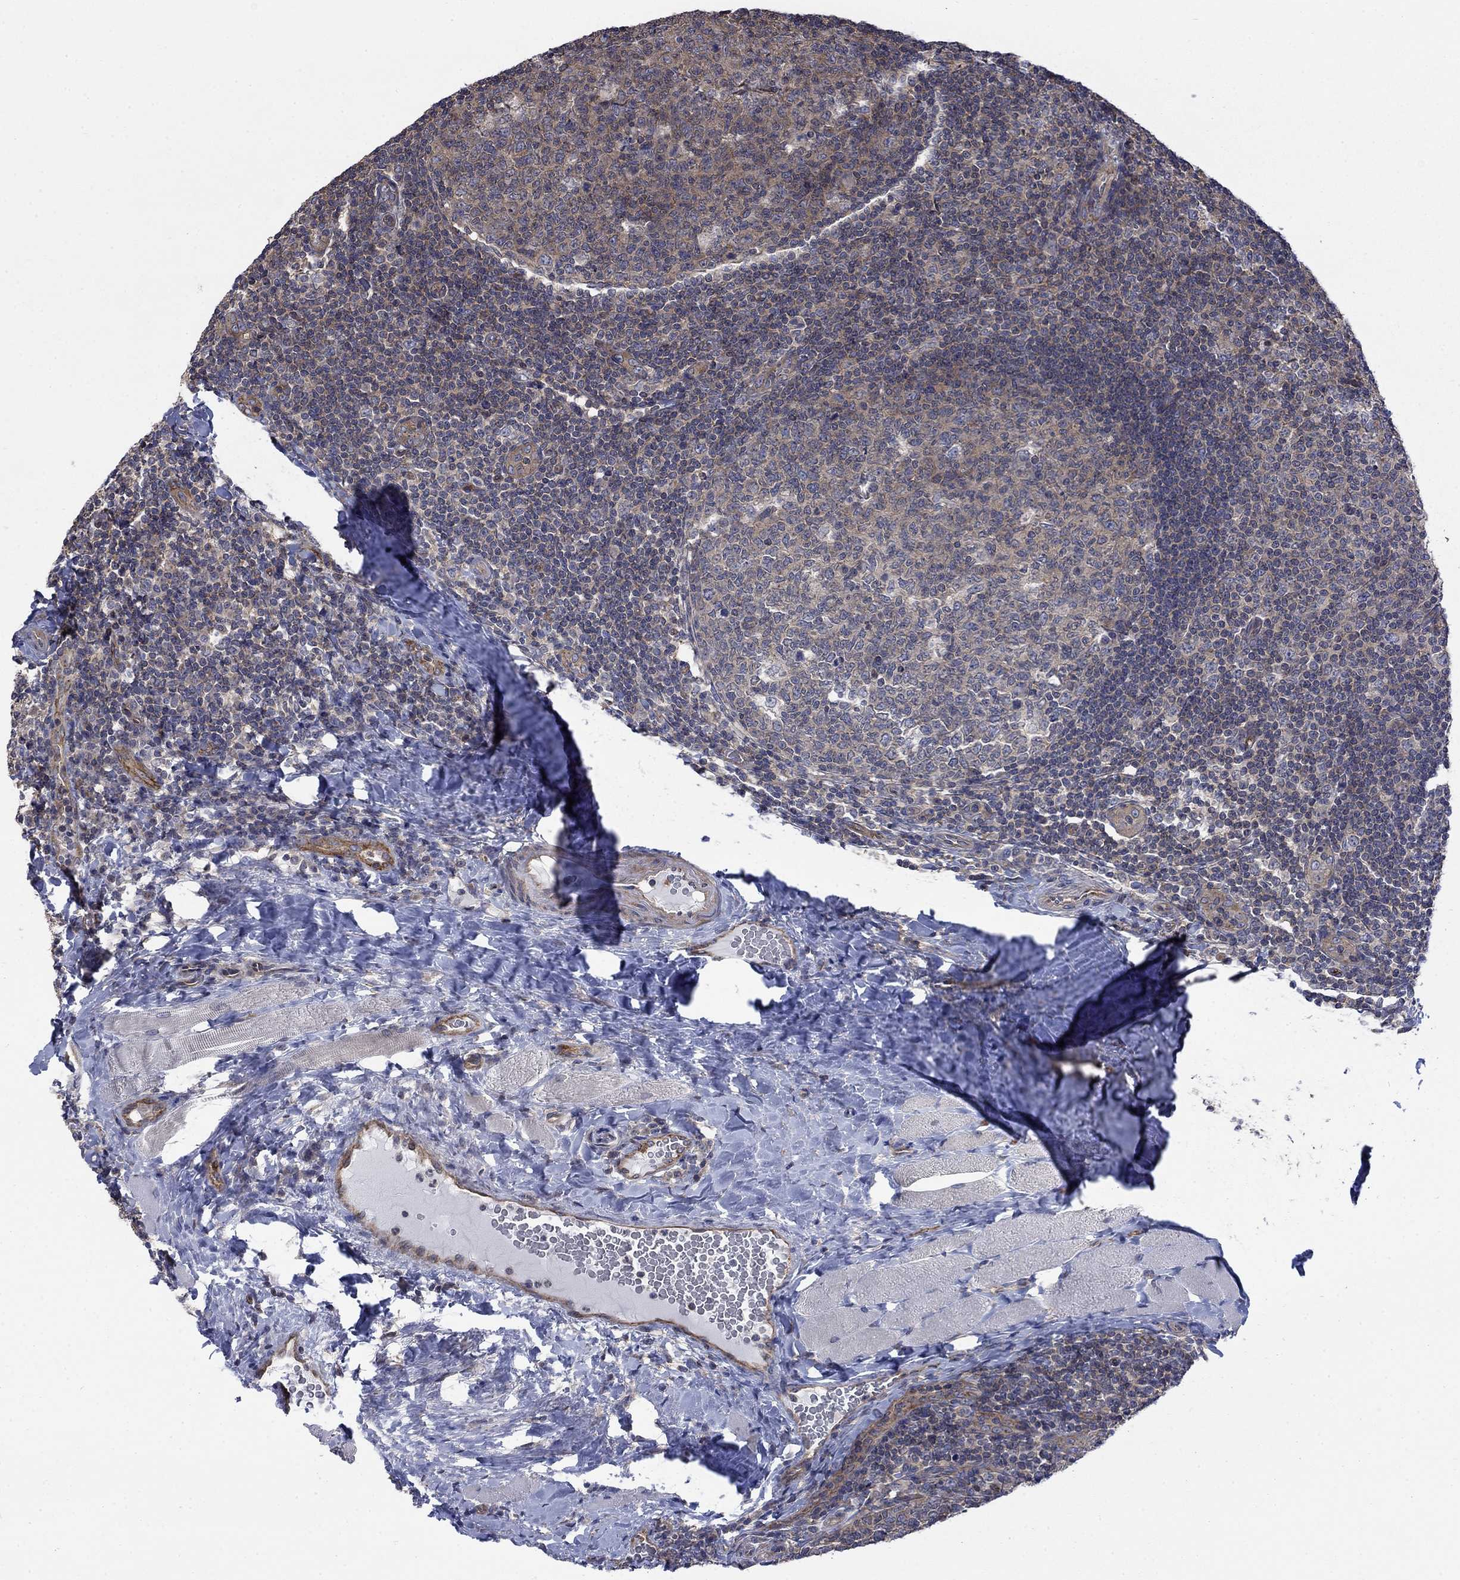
{"staining": {"intensity": "weak", "quantity": "25%-75%", "location": "cytoplasmic/membranous"}, "tissue": "tonsil", "cell_type": "Germinal center cells", "image_type": "normal", "snomed": [{"axis": "morphology", "description": "Normal tissue, NOS"}, {"axis": "topography", "description": "Tonsil"}], "caption": "High-magnification brightfield microscopy of unremarkable tonsil stained with DAB (brown) and counterstained with hematoxylin (blue). germinal center cells exhibit weak cytoplasmic/membranous positivity is seen in approximately25%-75% of cells.", "gene": "PDZD2", "patient": {"sex": "male", "age": 17}}